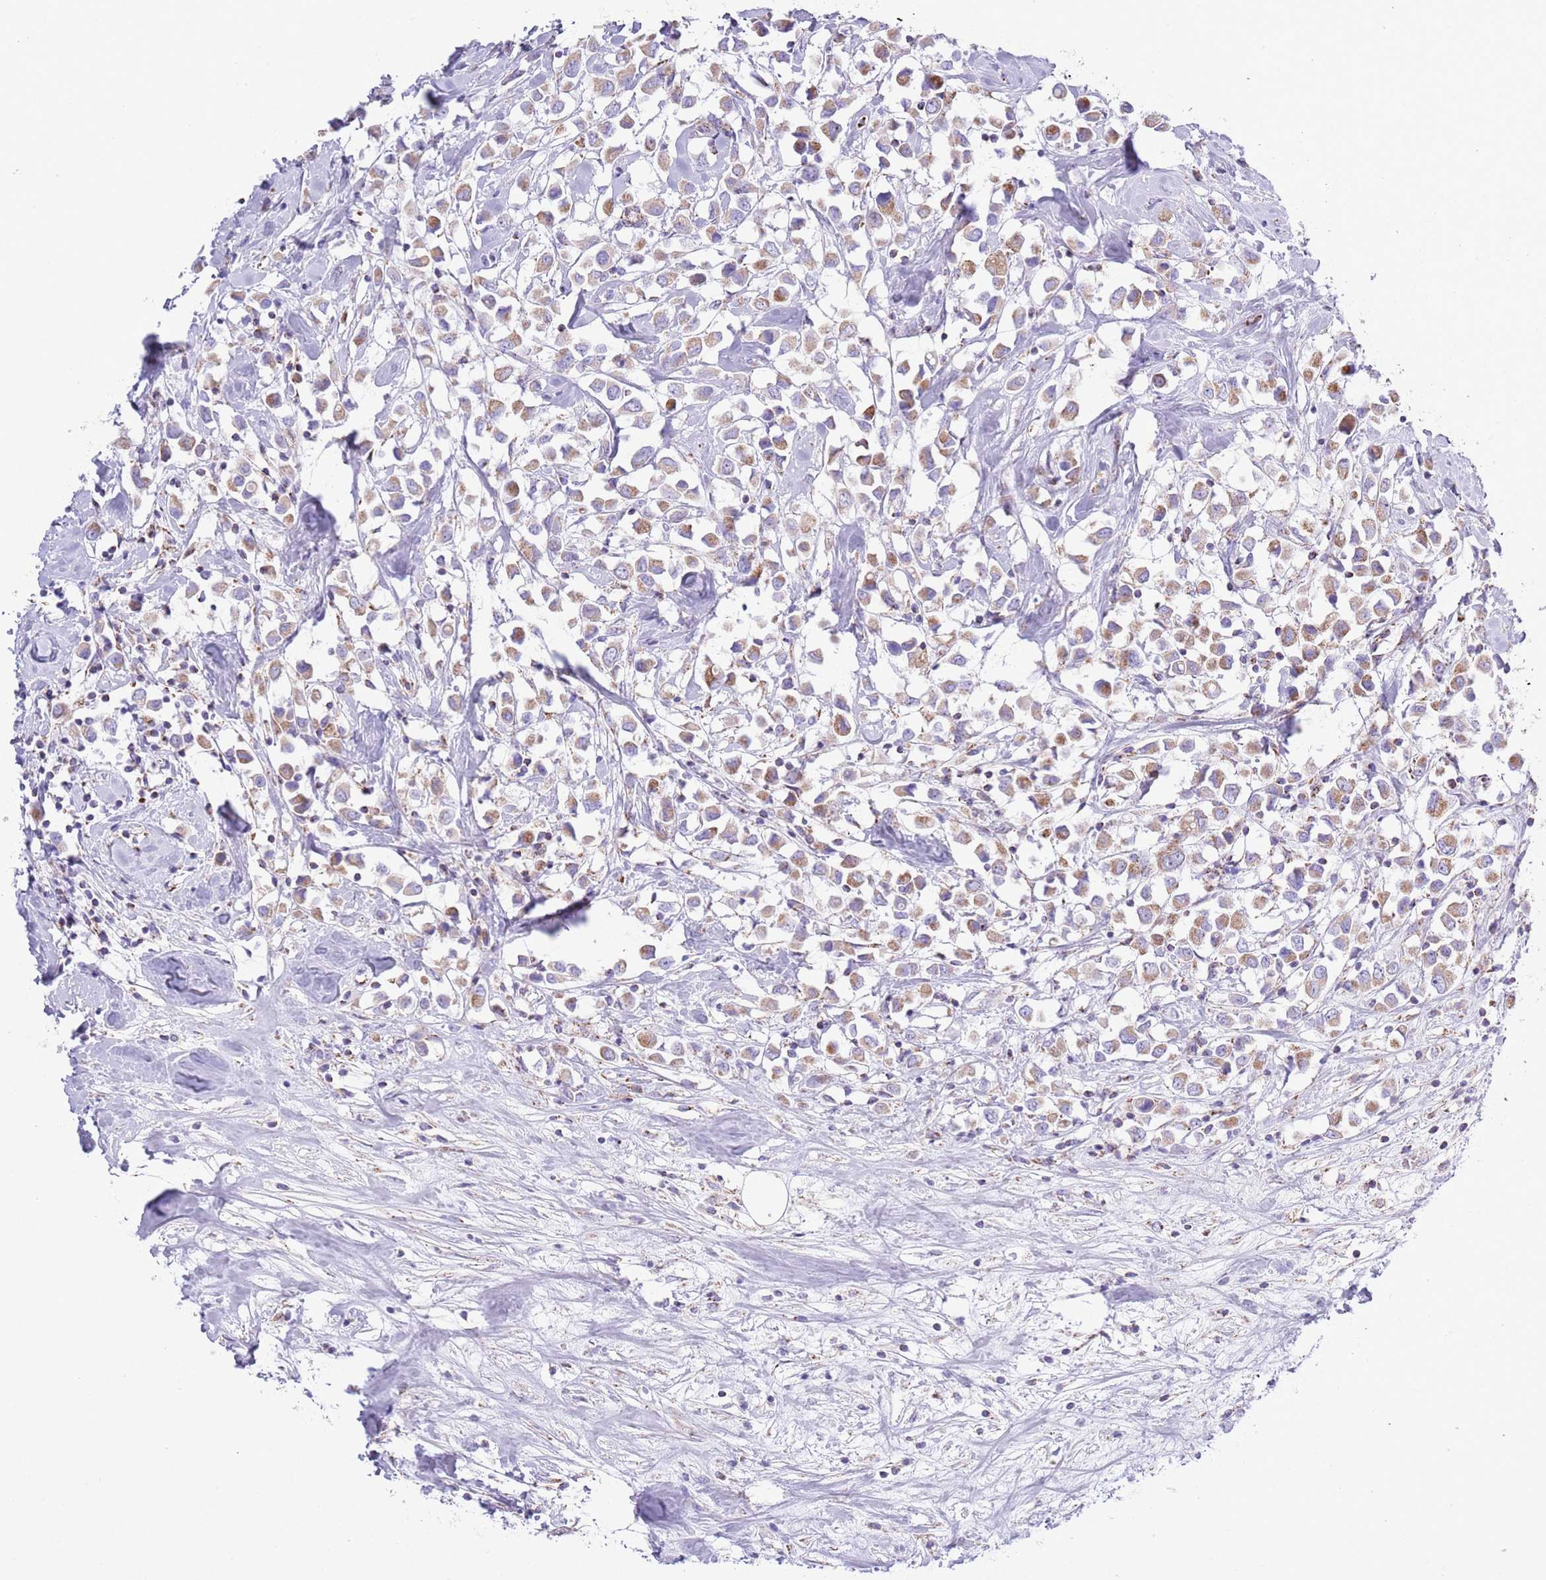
{"staining": {"intensity": "weak", "quantity": ">75%", "location": "cytoplasmic/membranous"}, "tissue": "breast cancer", "cell_type": "Tumor cells", "image_type": "cancer", "snomed": [{"axis": "morphology", "description": "Duct carcinoma"}, {"axis": "topography", "description": "Breast"}], "caption": "High-power microscopy captured an IHC photomicrograph of breast cancer, revealing weak cytoplasmic/membranous expression in about >75% of tumor cells. Ihc stains the protein in brown and the nuclei are stained blue.", "gene": "ATP6V1B1", "patient": {"sex": "female", "age": 61}}